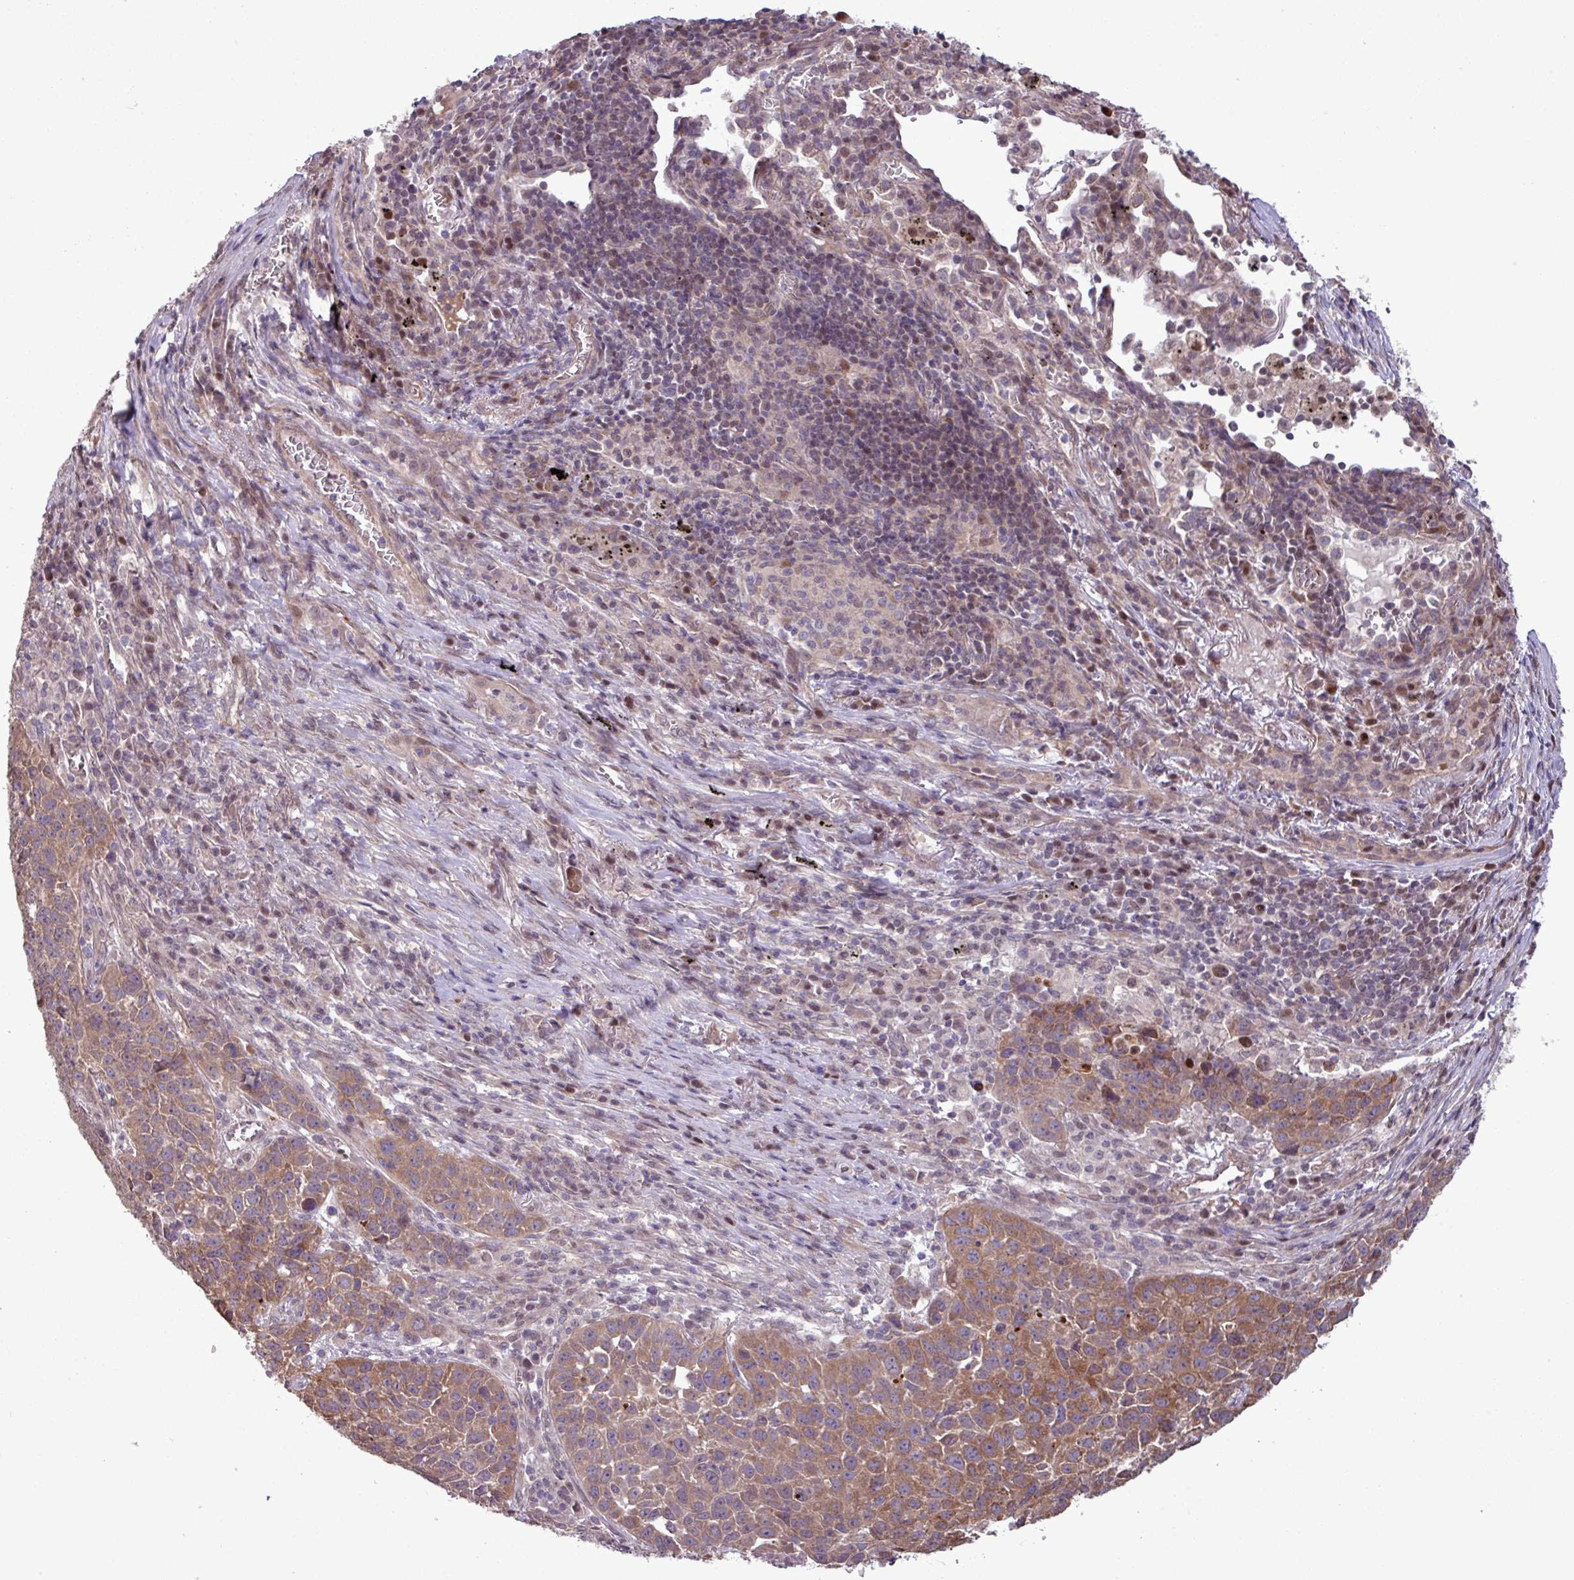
{"staining": {"intensity": "moderate", "quantity": ">75%", "location": "cytoplasmic/membranous"}, "tissue": "lung cancer", "cell_type": "Tumor cells", "image_type": "cancer", "snomed": [{"axis": "morphology", "description": "Squamous cell carcinoma, NOS"}, {"axis": "topography", "description": "Lung"}], "caption": "Moderate cytoplasmic/membranous protein expression is appreciated in approximately >75% of tumor cells in lung cancer. (DAB (3,3'-diaminobenzidine) IHC, brown staining for protein, blue staining for nuclei).", "gene": "PDPR", "patient": {"sex": "male", "age": 76}}